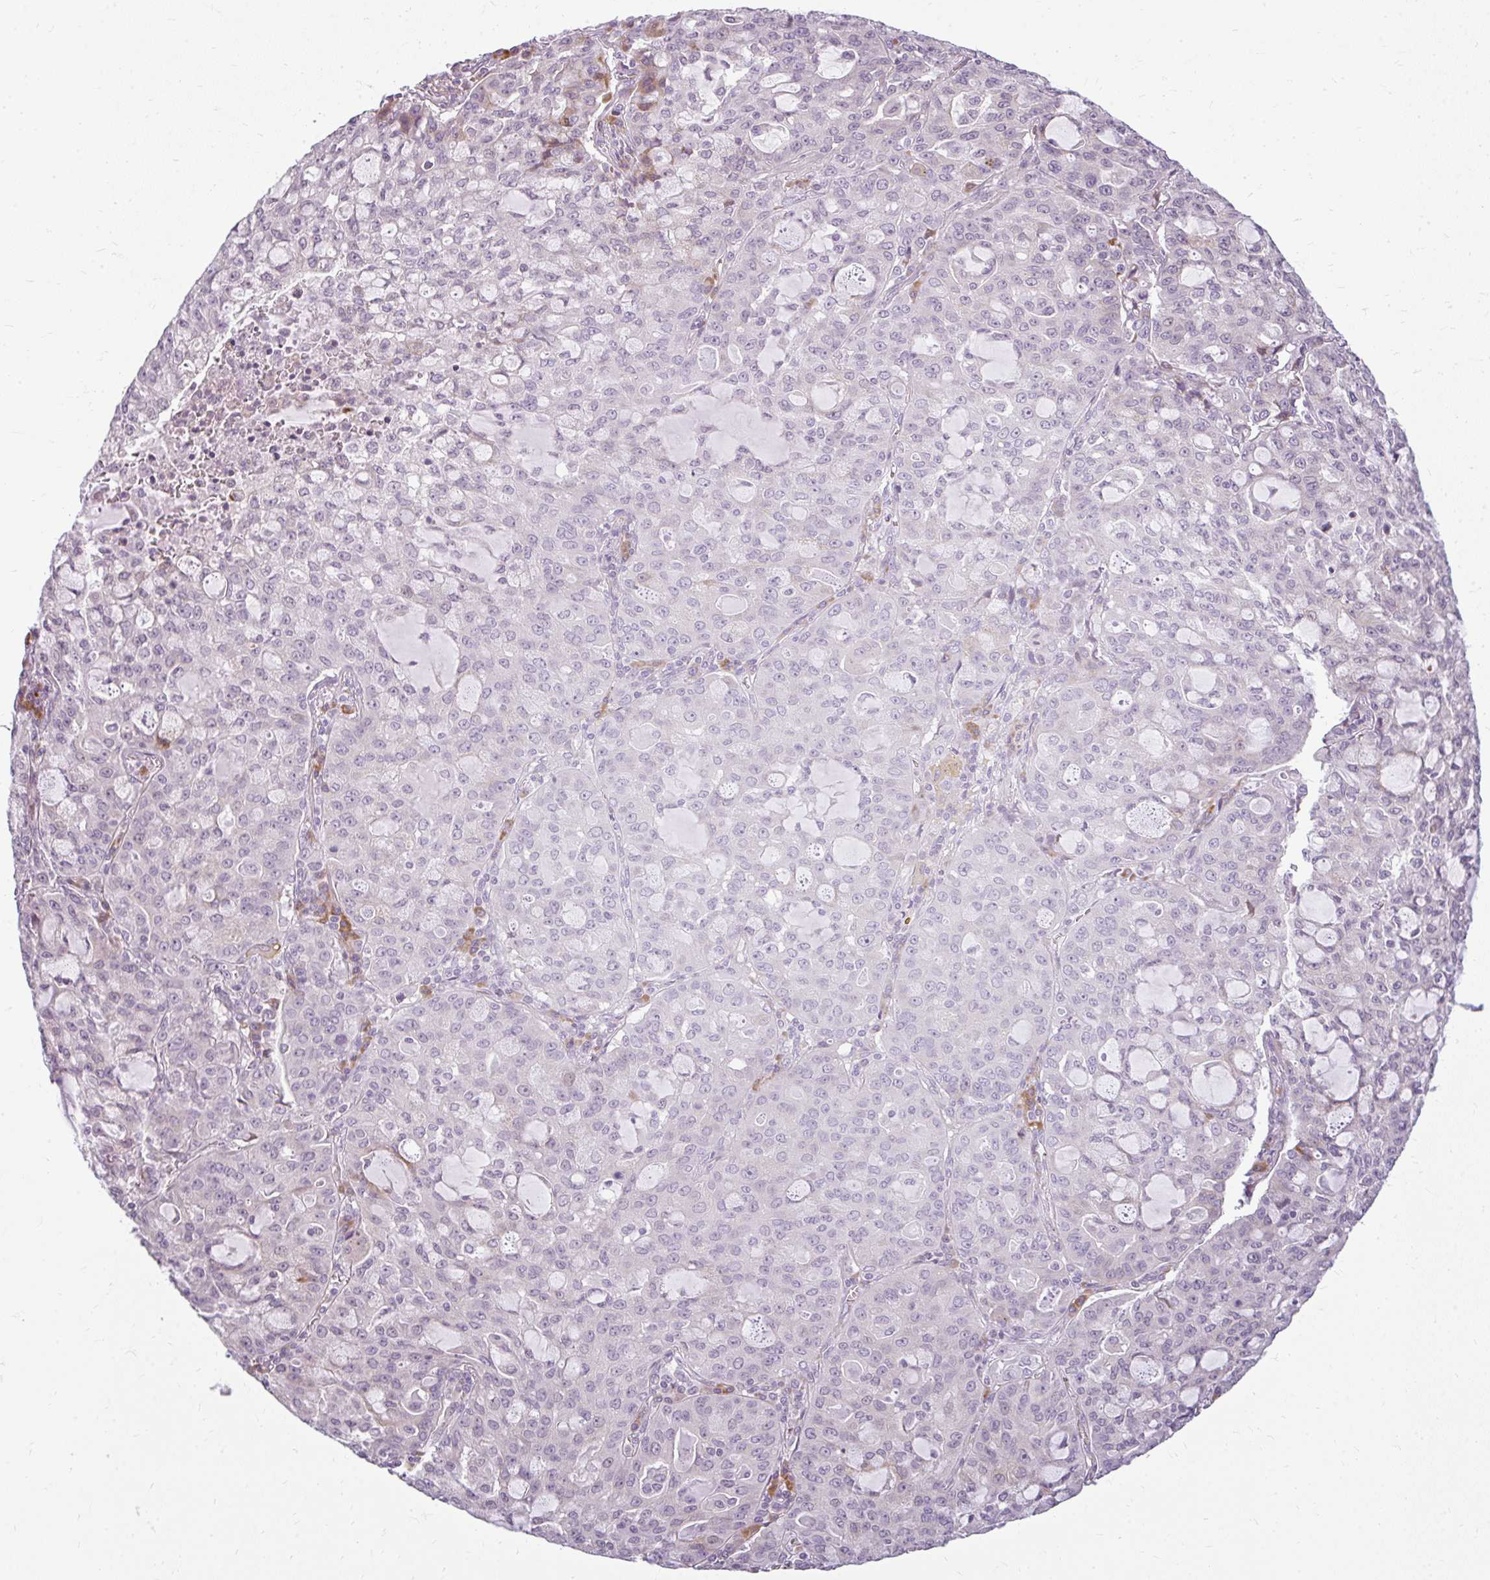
{"staining": {"intensity": "negative", "quantity": "none", "location": "none"}, "tissue": "lung cancer", "cell_type": "Tumor cells", "image_type": "cancer", "snomed": [{"axis": "morphology", "description": "Adenocarcinoma, NOS"}, {"axis": "topography", "description": "Lung"}], "caption": "A histopathology image of human adenocarcinoma (lung) is negative for staining in tumor cells.", "gene": "ZFYVE26", "patient": {"sex": "female", "age": 44}}